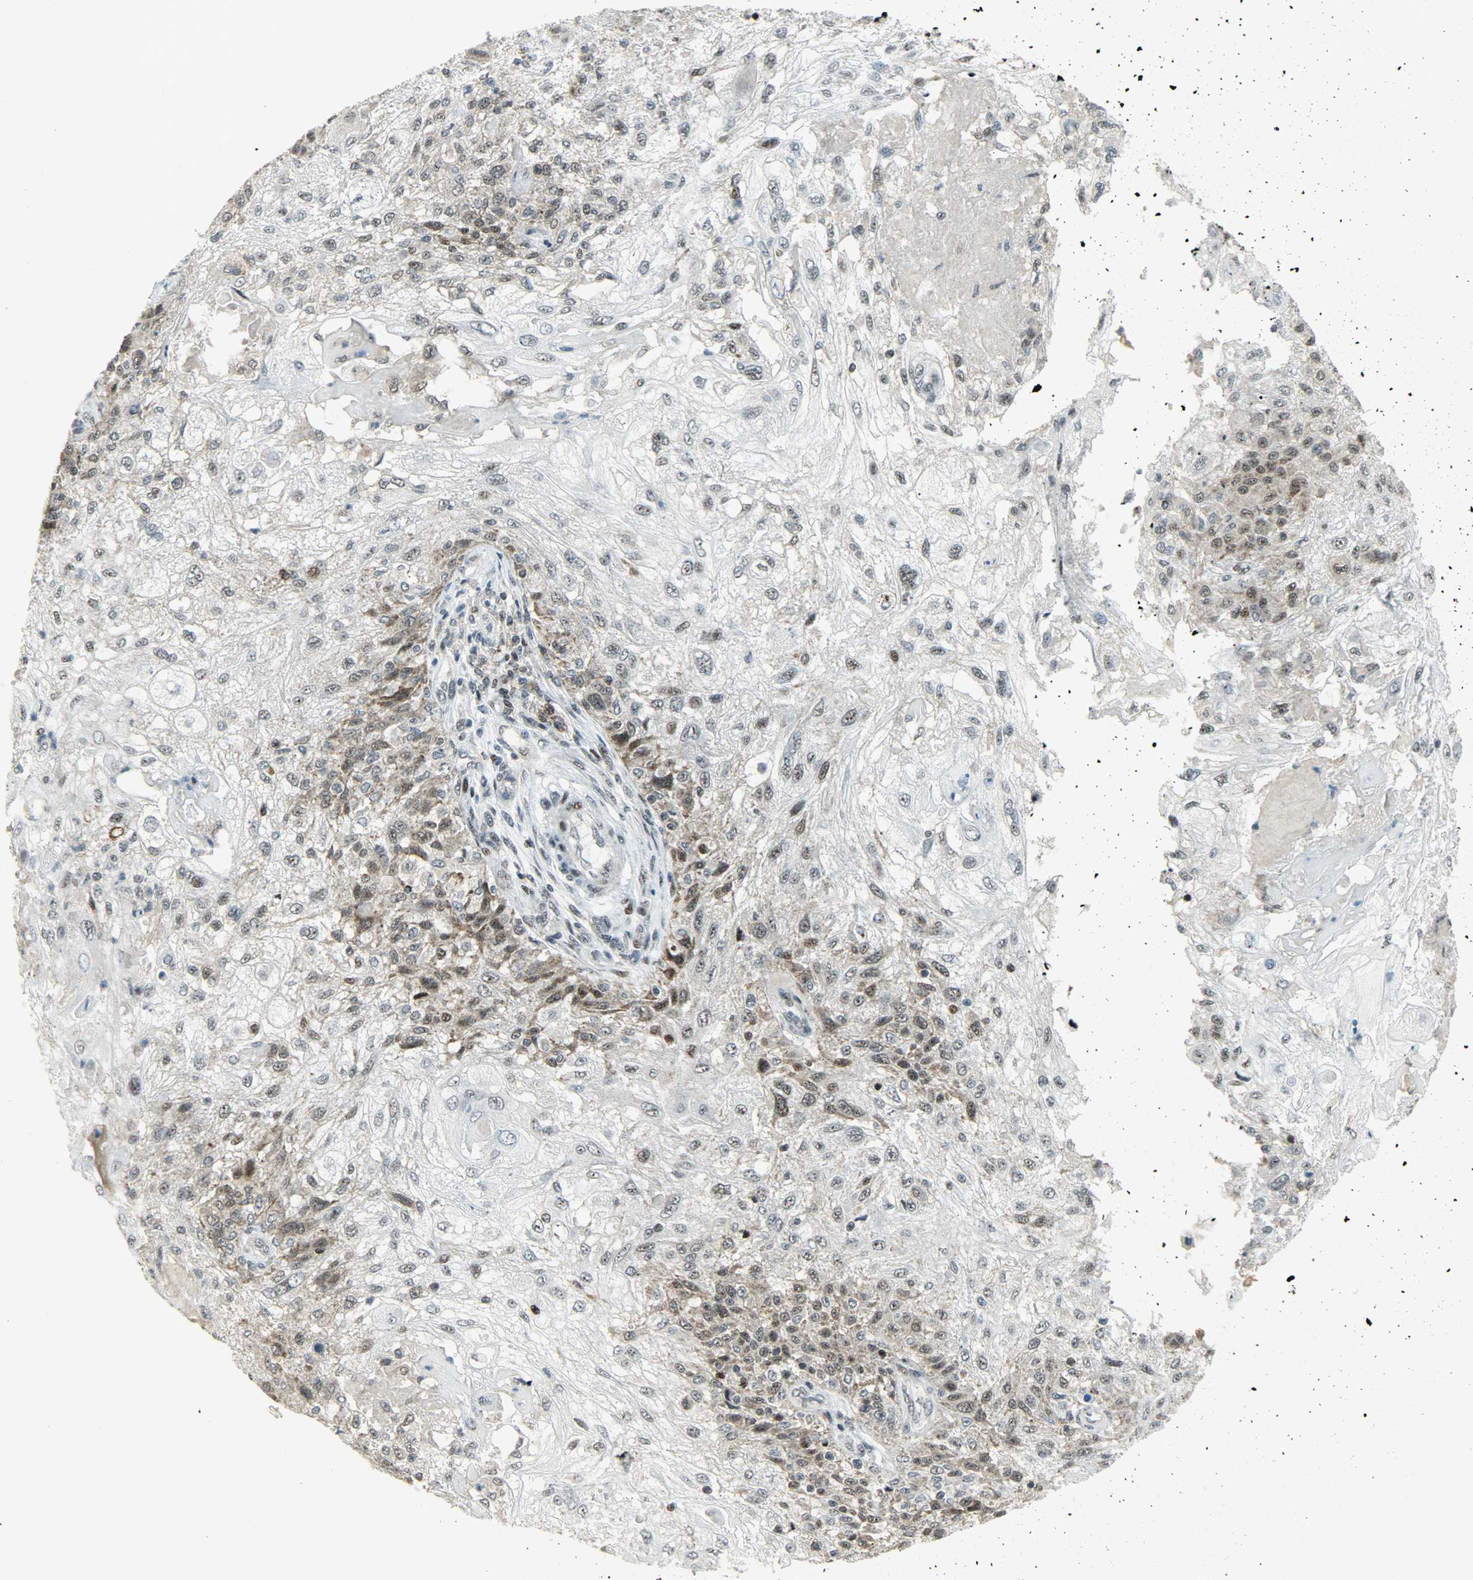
{"staining": {"intensity": "moderate", "quantity": "25%-75%", "location": "cytoplasmic/membranous,nuclear"}, "tissue": "skin cancer", "cell_type": "Tumor cells", "image_type": "cancer", "snomed": [{"axis": "morphology", "description": "Normal tissue, NOS"}, {"axis": "morphology", "description": "Squamous cell carcinoma, NOS"}, {"axis": "topography", "description": "Skin"}], "caption": "IHC of human skin cancer displays medium levels of moderate cytoplasmic/membranous and nuclear staining in approximately 25%-75% of tumor cells. (Brightfield microscopy of DAB IHC at high magnification).", "gene": "IL15", "patient": {"sex": "female", "age": 83}}